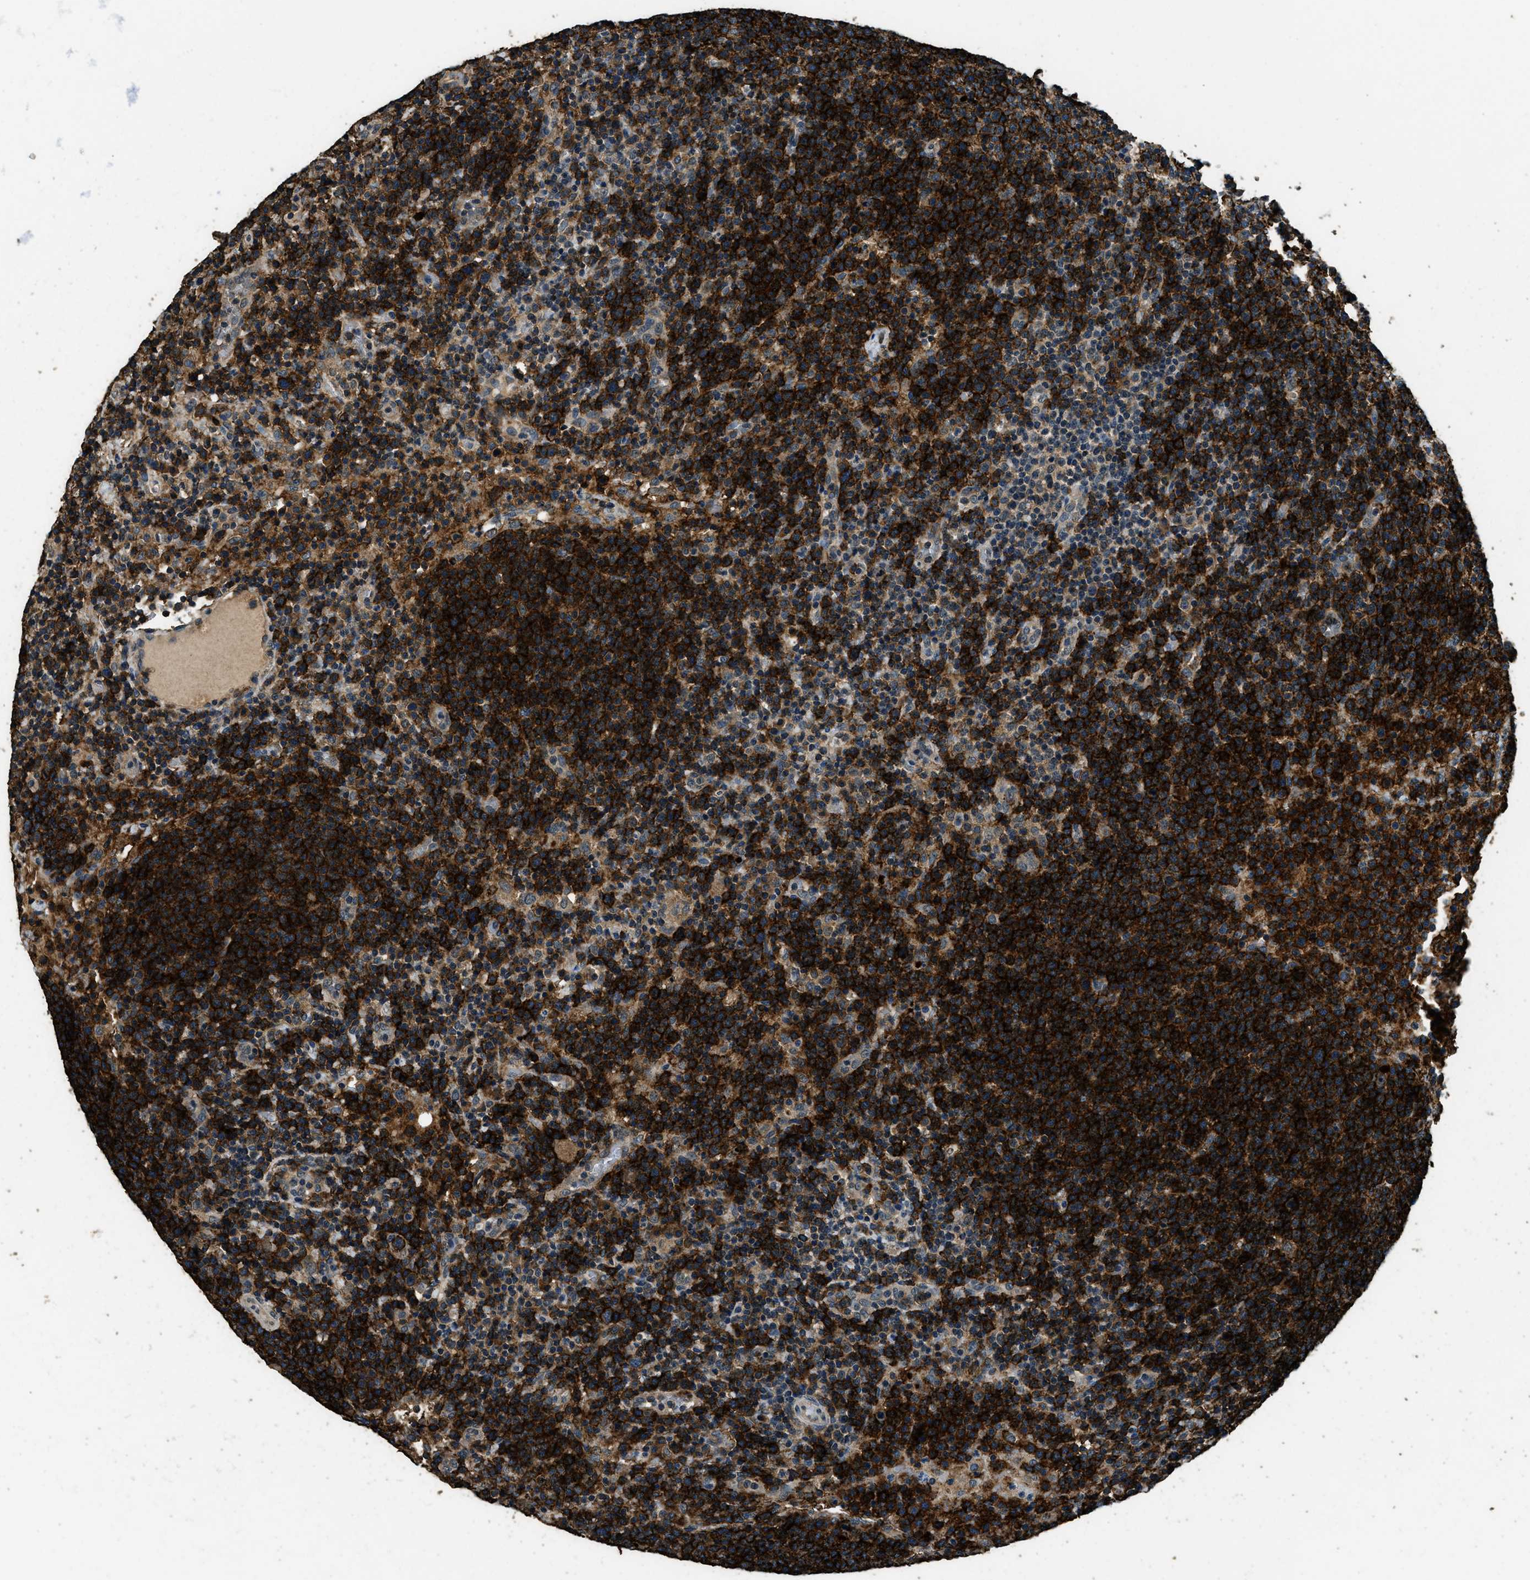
{"staining": {"intensity": "weak", "quantity": "25%-75%", "location": "cytoplasmic/membranous"}, "tissue": "lymphoma", "cell_type": "Tumor cells", "image_type": "cancer", "snomed": [{"axis": "morphology", "description": "Malignant lymphoma, non-Hodgkin's type, High grade"}, {"axis": "topography", "description": "Lymph node"}], "caption": "Immunohistochemical staining of lymphoma shows weak cytoplasmic/membranous protein staining in about 25%-75% of tumor cells.", "gene": "SALL3", "patient": {"sex": "male", "age": 61}}